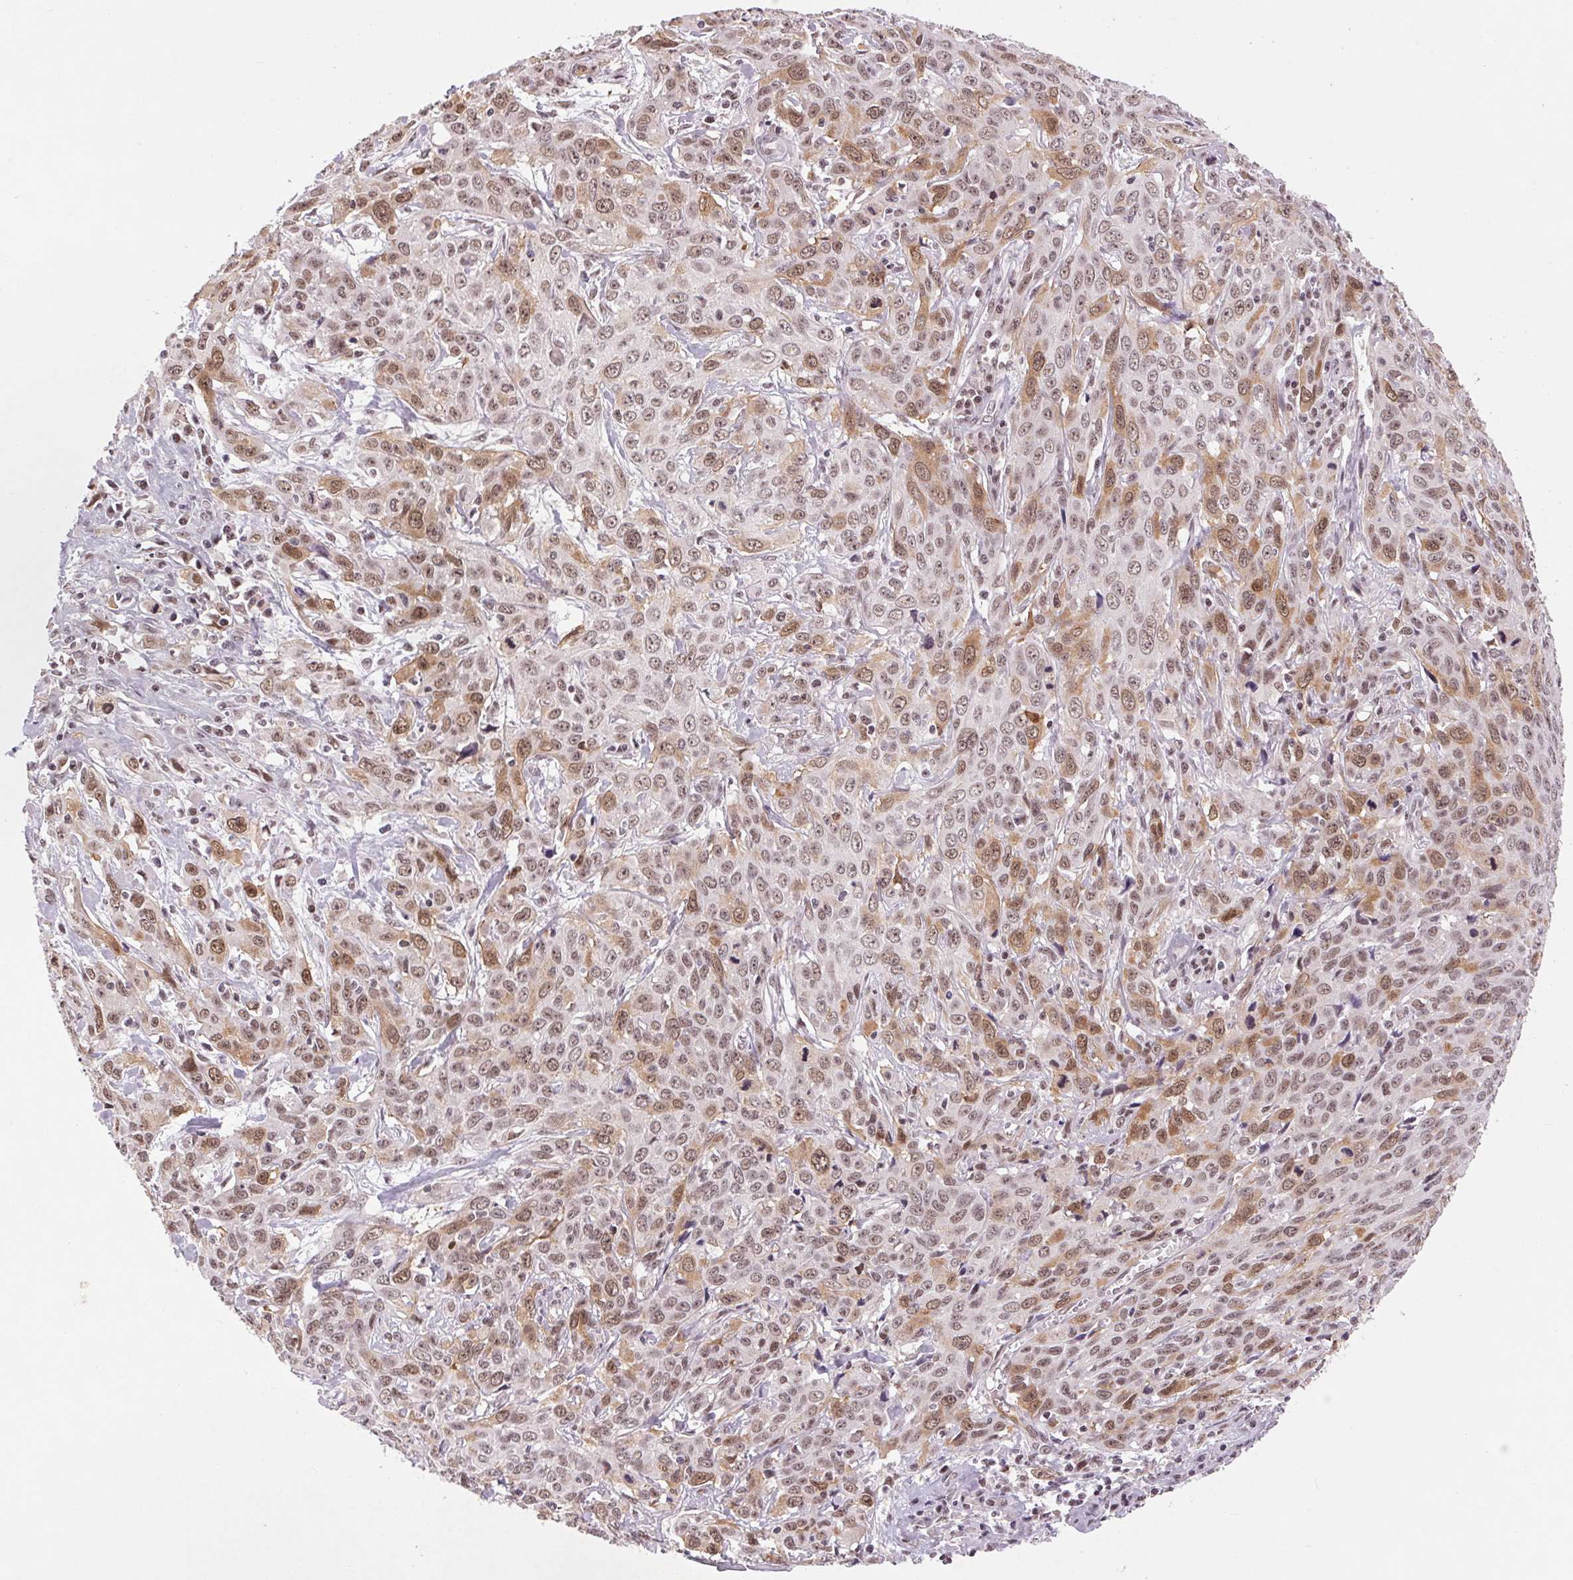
{"staining": {"intensity": "moderate", "quantity": ">75%", "location": "cytoplasmic/membranous,nuclear"}, "tissue": "cervical cancer", "cell_type": "Tumor cells", "image_type": "cancer", "snomed": [{"axis": "morphology", "description": "Squamous cell carcinoma, NOS"}, {"axis": "topography", "description": "Cervix"}], "caption": "Human cervical cancer (squamous cell carcinoma) stained for a protein (brown) shows moderate cytoplasmic/membranous and nuclear positive staining in about >75% of tumor cells.", "gene": "CD2BP2", "patient": {"sex": "female", "age": 38}}